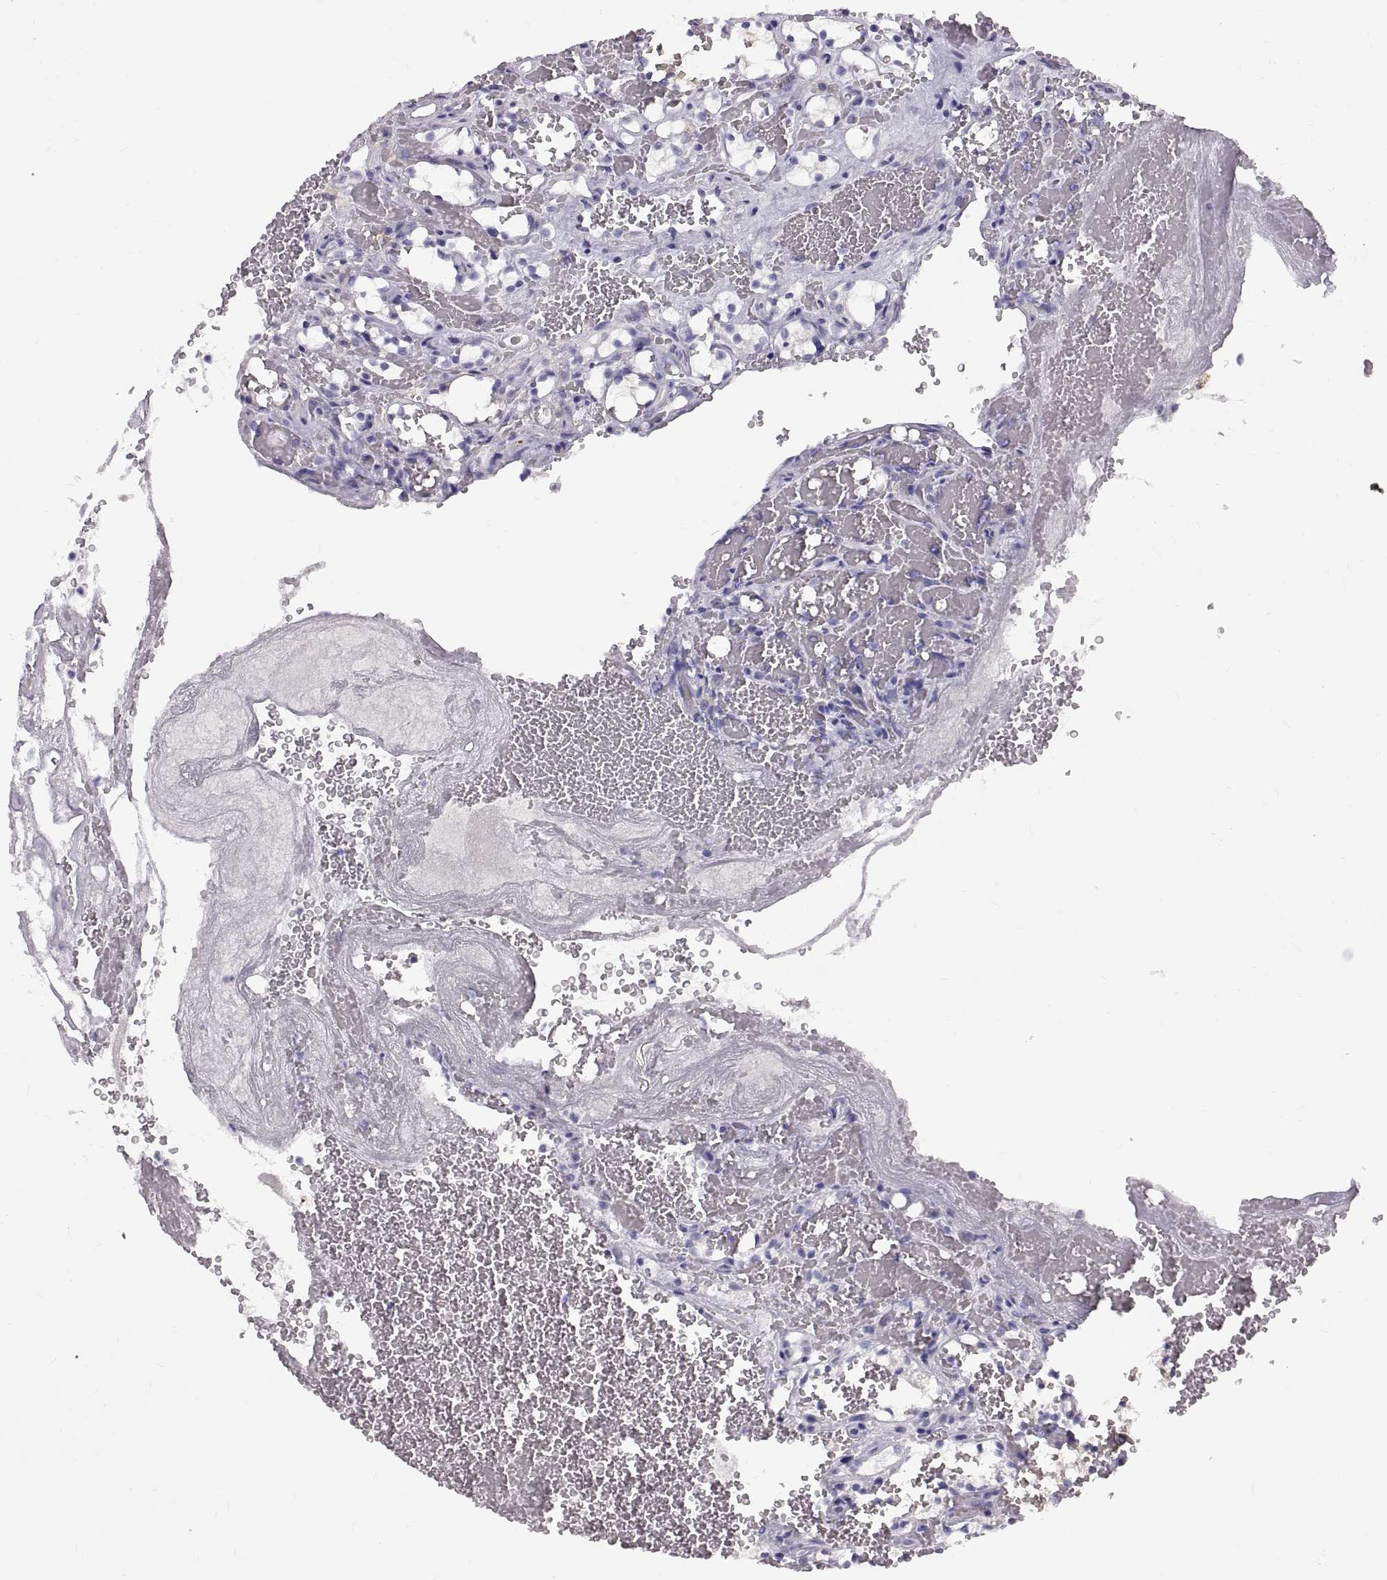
{"staining": {"intensity": "negative", "quantity": "none", "location": "none"}, "tissue": "renal cancer", "cell_type": "Tumor cells", "image_type": "cancer", "snomed": [{"axis": "morphology", "description": "Adenocarcinoma, NOS"}, {"axis": "topography", "description": "Kidney"}], "caption": "The immunohistochemistry image has no significant positivity in tumor cells of adenocarcinoma (renal) tissue.", "gene": "WFDC8", "patient": {"sex": "female", "age": 69}}